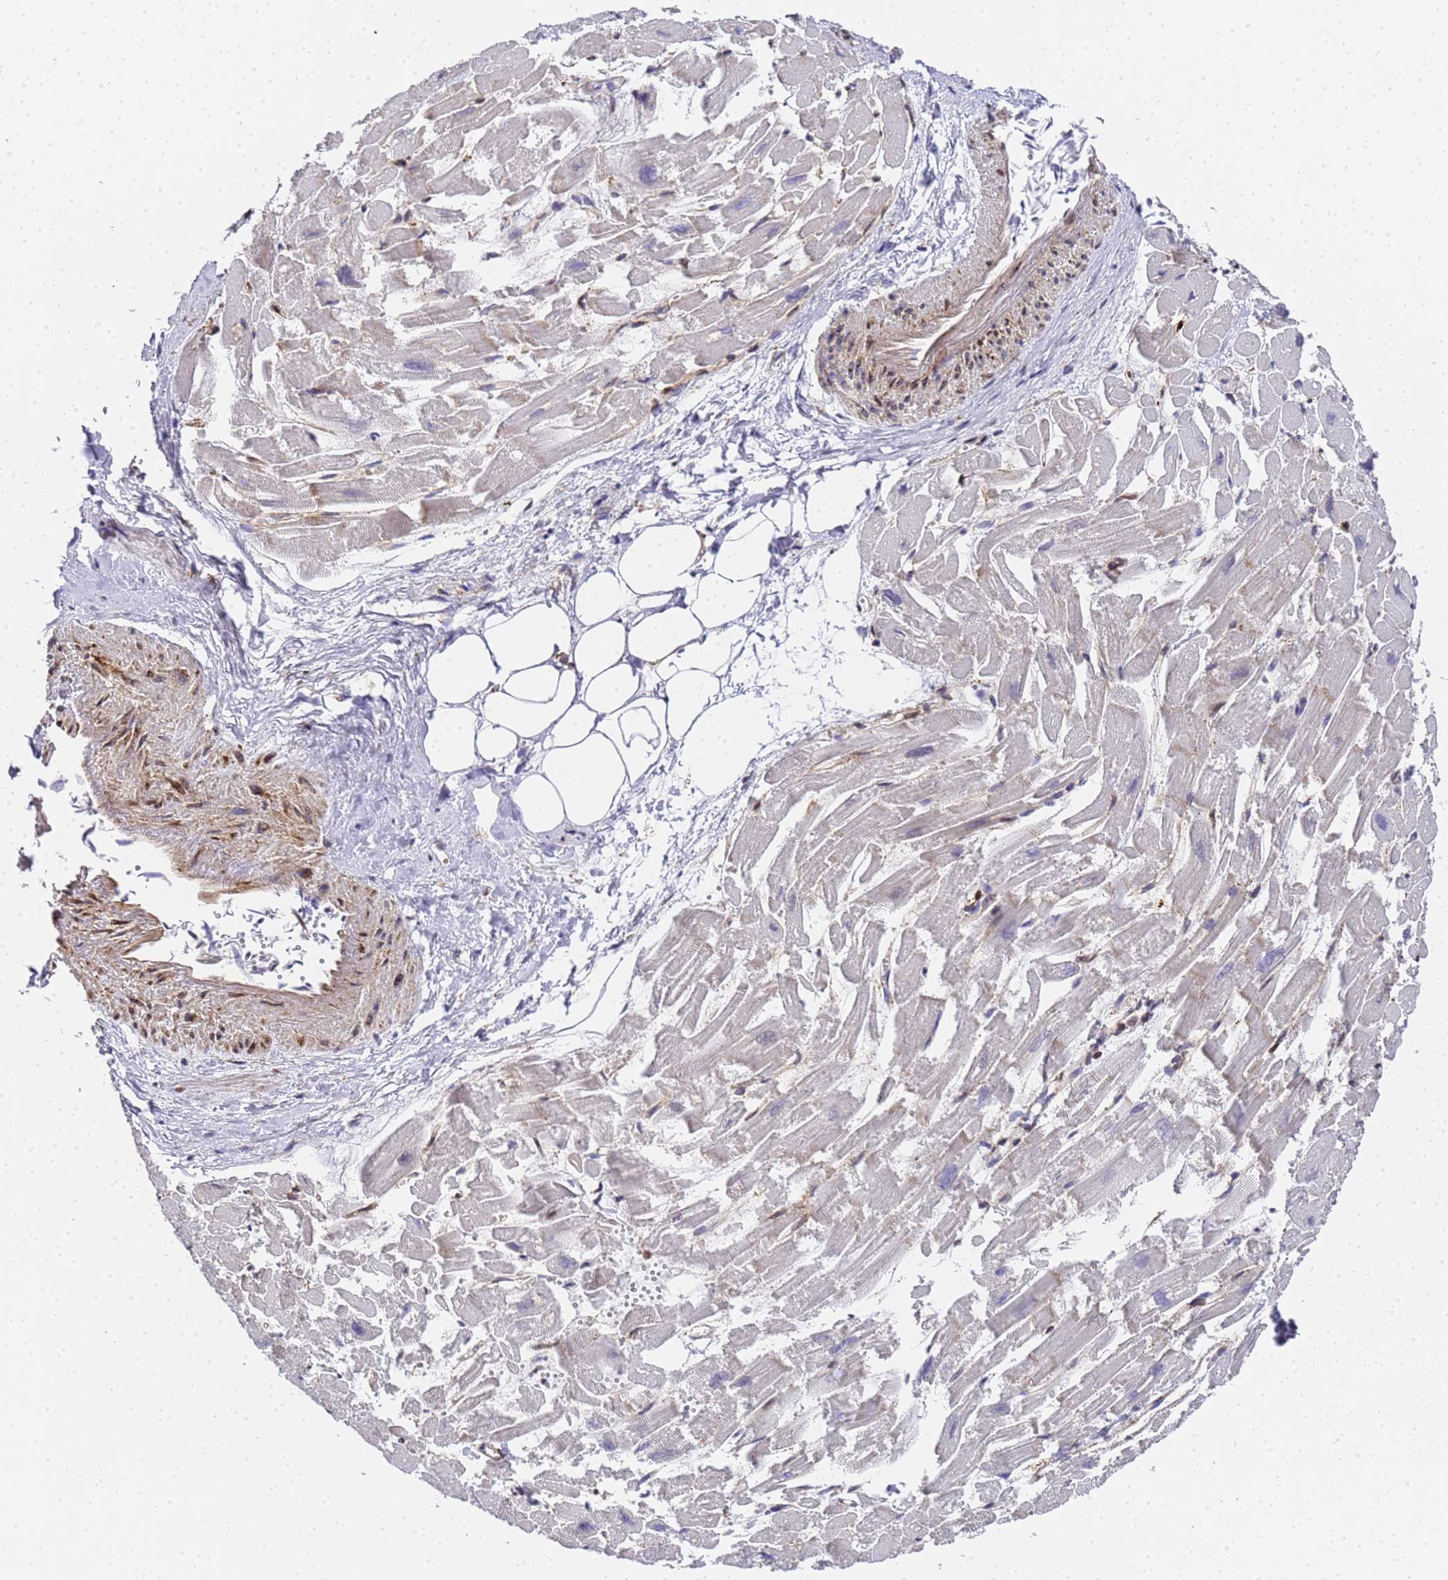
{"staining": {"intensity": "weak", "quantity": "<25%", "location": "cytoplasmic/membranous"}, "tissue": "heart muscle", "cell_type": "Cardiomyocytes", "image_type": "normal", "snomed": [{"axis": "morphology", "description": "Normal tissue, NOS"}, {"axis": "topography", "description": "Heart"}], "caption": "This is a image of immunohistochemistry (IHC) staining of benign heart muscle, which shows no staining in cardiomyocytes.", "gene": "IGFBP7", "patient": {"sex": "male", "age": 54}}